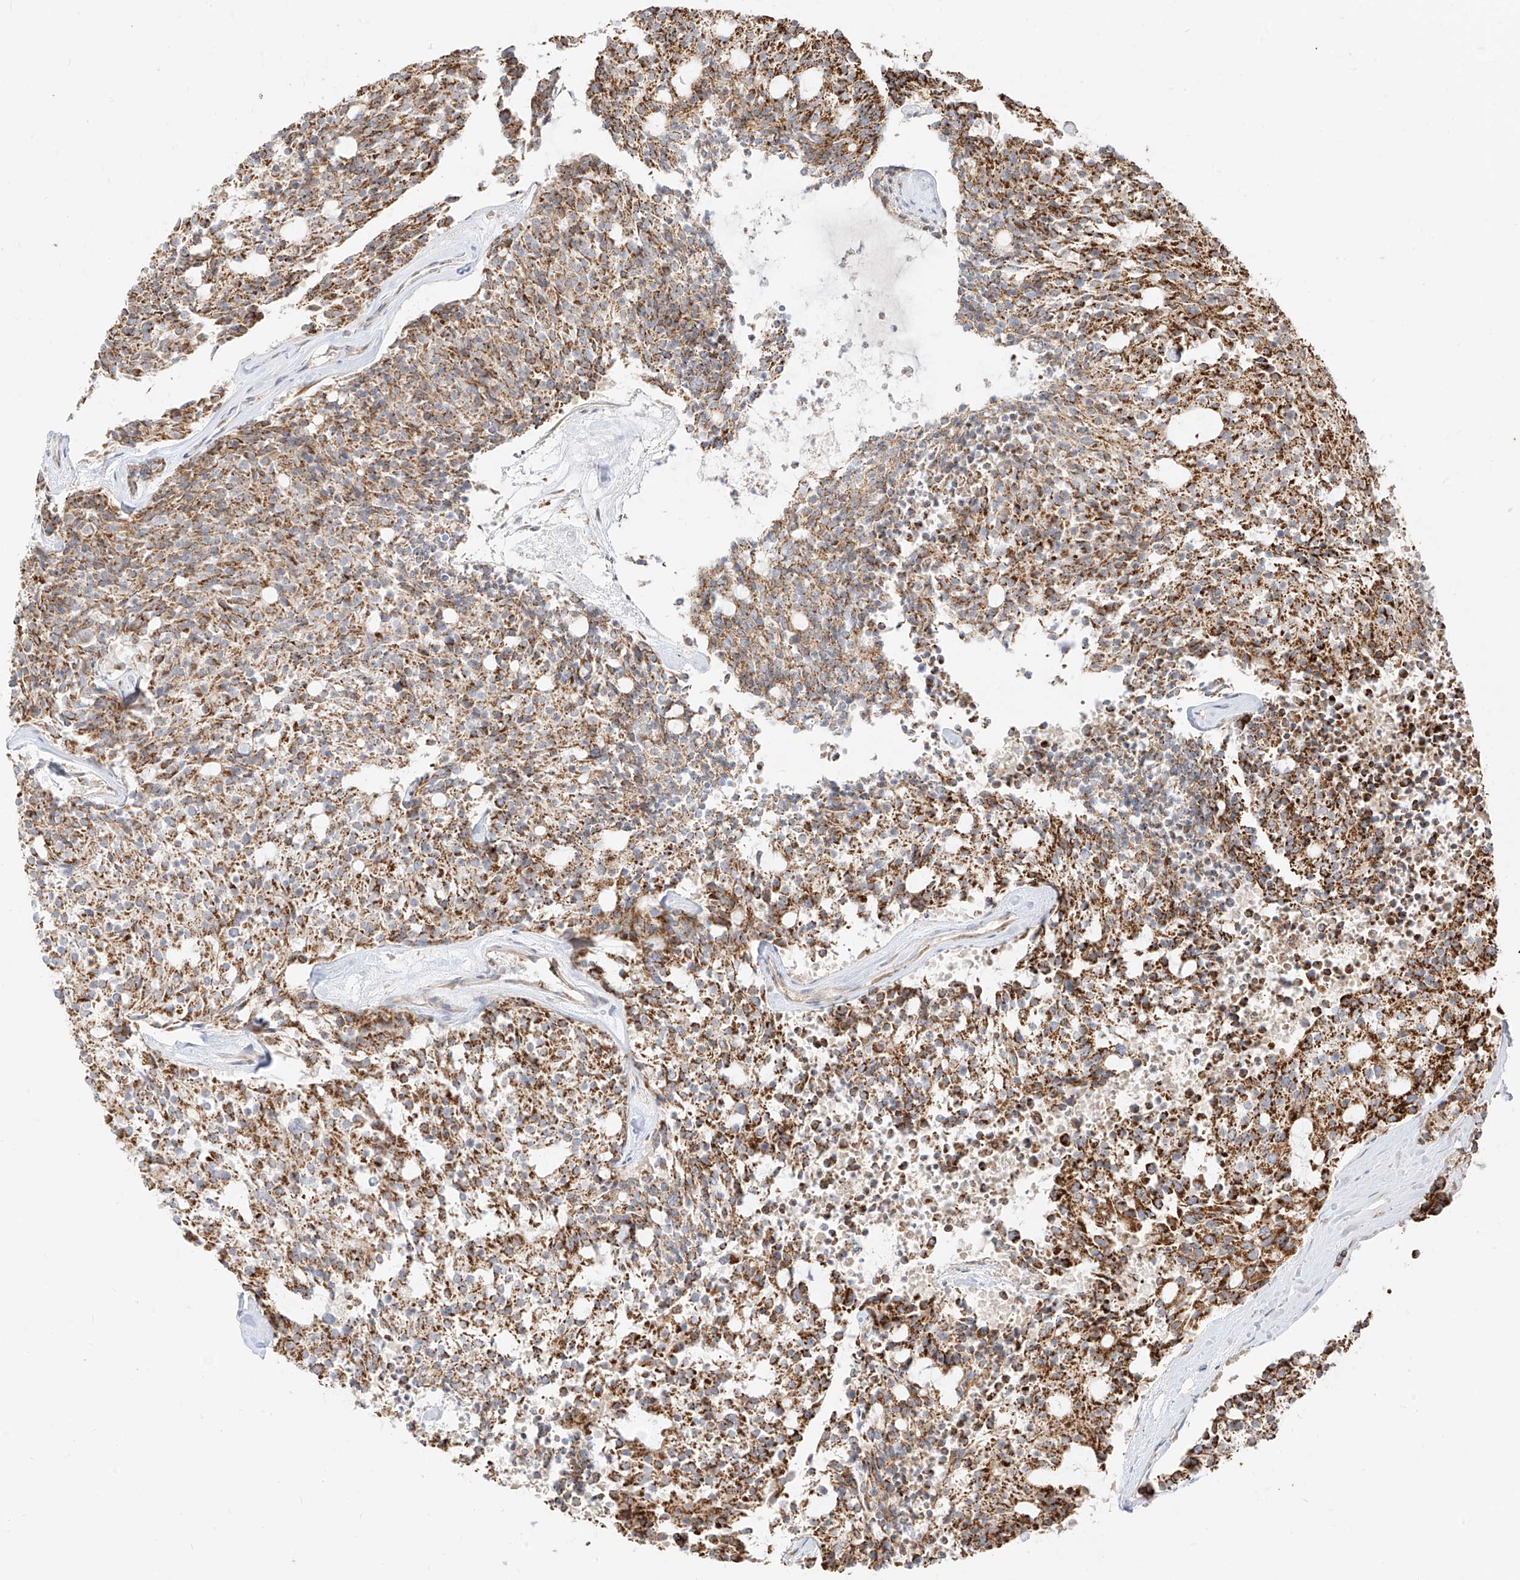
{"staining": {"intensity": "strong", "quantity": ">75%", "location": "cytoplasmic/membranous"}, "tissue": "carcinoid", "cell_type": "Tumor cells", "image_type": "cancer", "snomed": [{"axis": "morphology", "description": "Carcinoid, malignant, NOS"}, {"axis": "topography", "description": "Pancreas"}], "caption": "This is an image of IHC staining of carcinoid (malignant), which shows strong positivity in the cytoplasmic/membranous of tumor cells.", "gene": "PLCL1", "patient": {"sex": "female", "age": 54}}